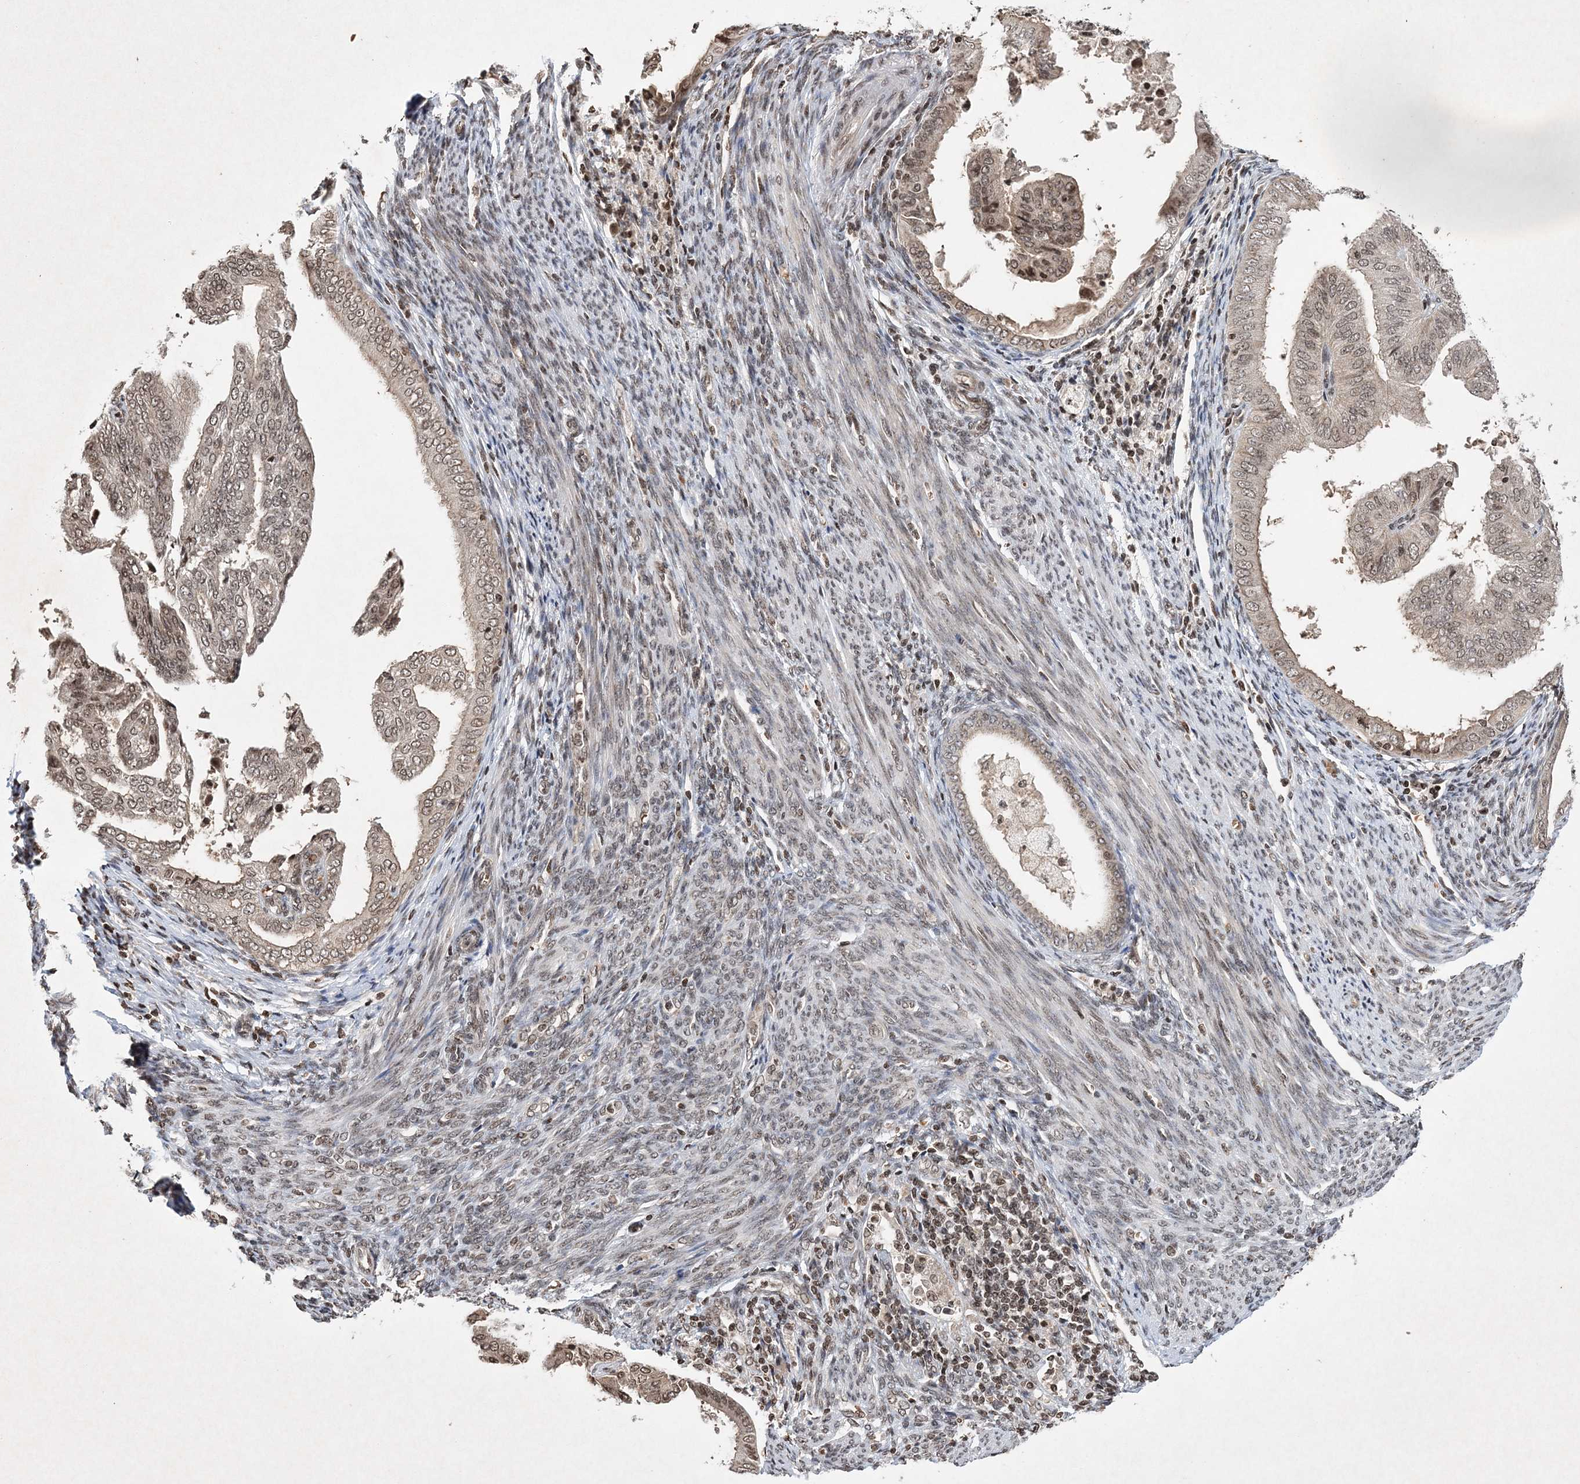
{"staining": {"intensity": "weak", "quantity": ">75%", "location": "nuclear"}, "tissue": "endometrial cancer", "cell_type": "Tumor cells", "image_type": "cancer", "snomed": [{"axis": "morphology", "description": "Adenocarcinoma, NOS"}, {"axis": "topography", "description": "Endometrium"}], "caption": "This photomicrograph reveals immunohistochemistry (IHC) staining of endometrial cancer (adenocarcinoma), with low weak nuclear staining in about >75% of tumor cells.", "gene": "NEDD9", "patient": {"sex": "female", "age": 58}}